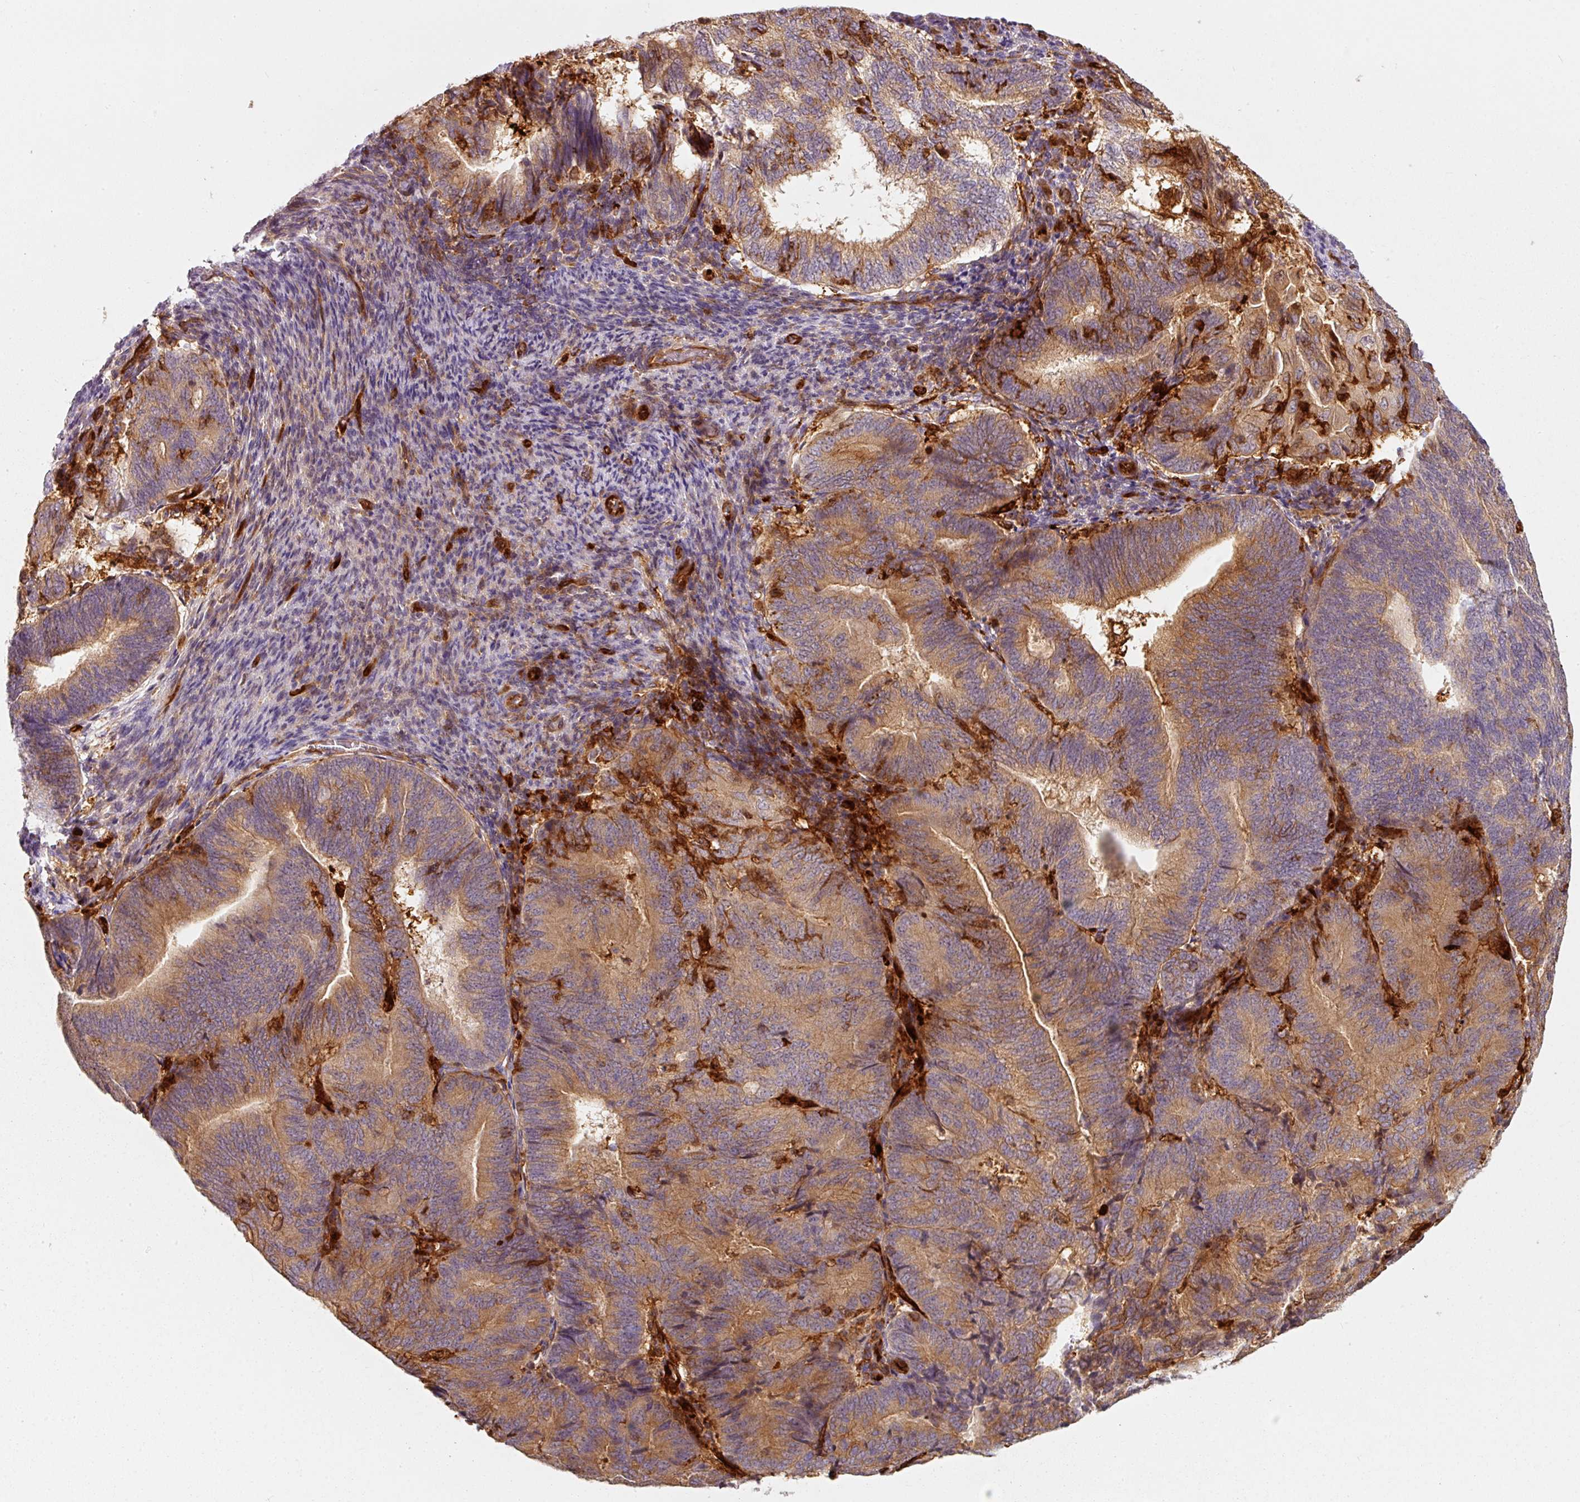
{"staining": {"intensity": "moderate", "quantity": ">75%", "location": "cytoplasmic/membranous"}, "tissue": "endometrial cancer", "cell_type": "Tumor cells", "image_type": "cancer", "snomed": [{"axis": "morphology", "description": "Adenocarcinoma, NOS"}, {"axis": "topography", "description": "Endometrium"}], "caption": "A brown stain highlights moderate cytoplasmic/membranous staining of a protein in human endometrial adenocarcinoma tumor cells.", "gene": "IQGAP2", "patient": {"sex": "female", "age": 70}}